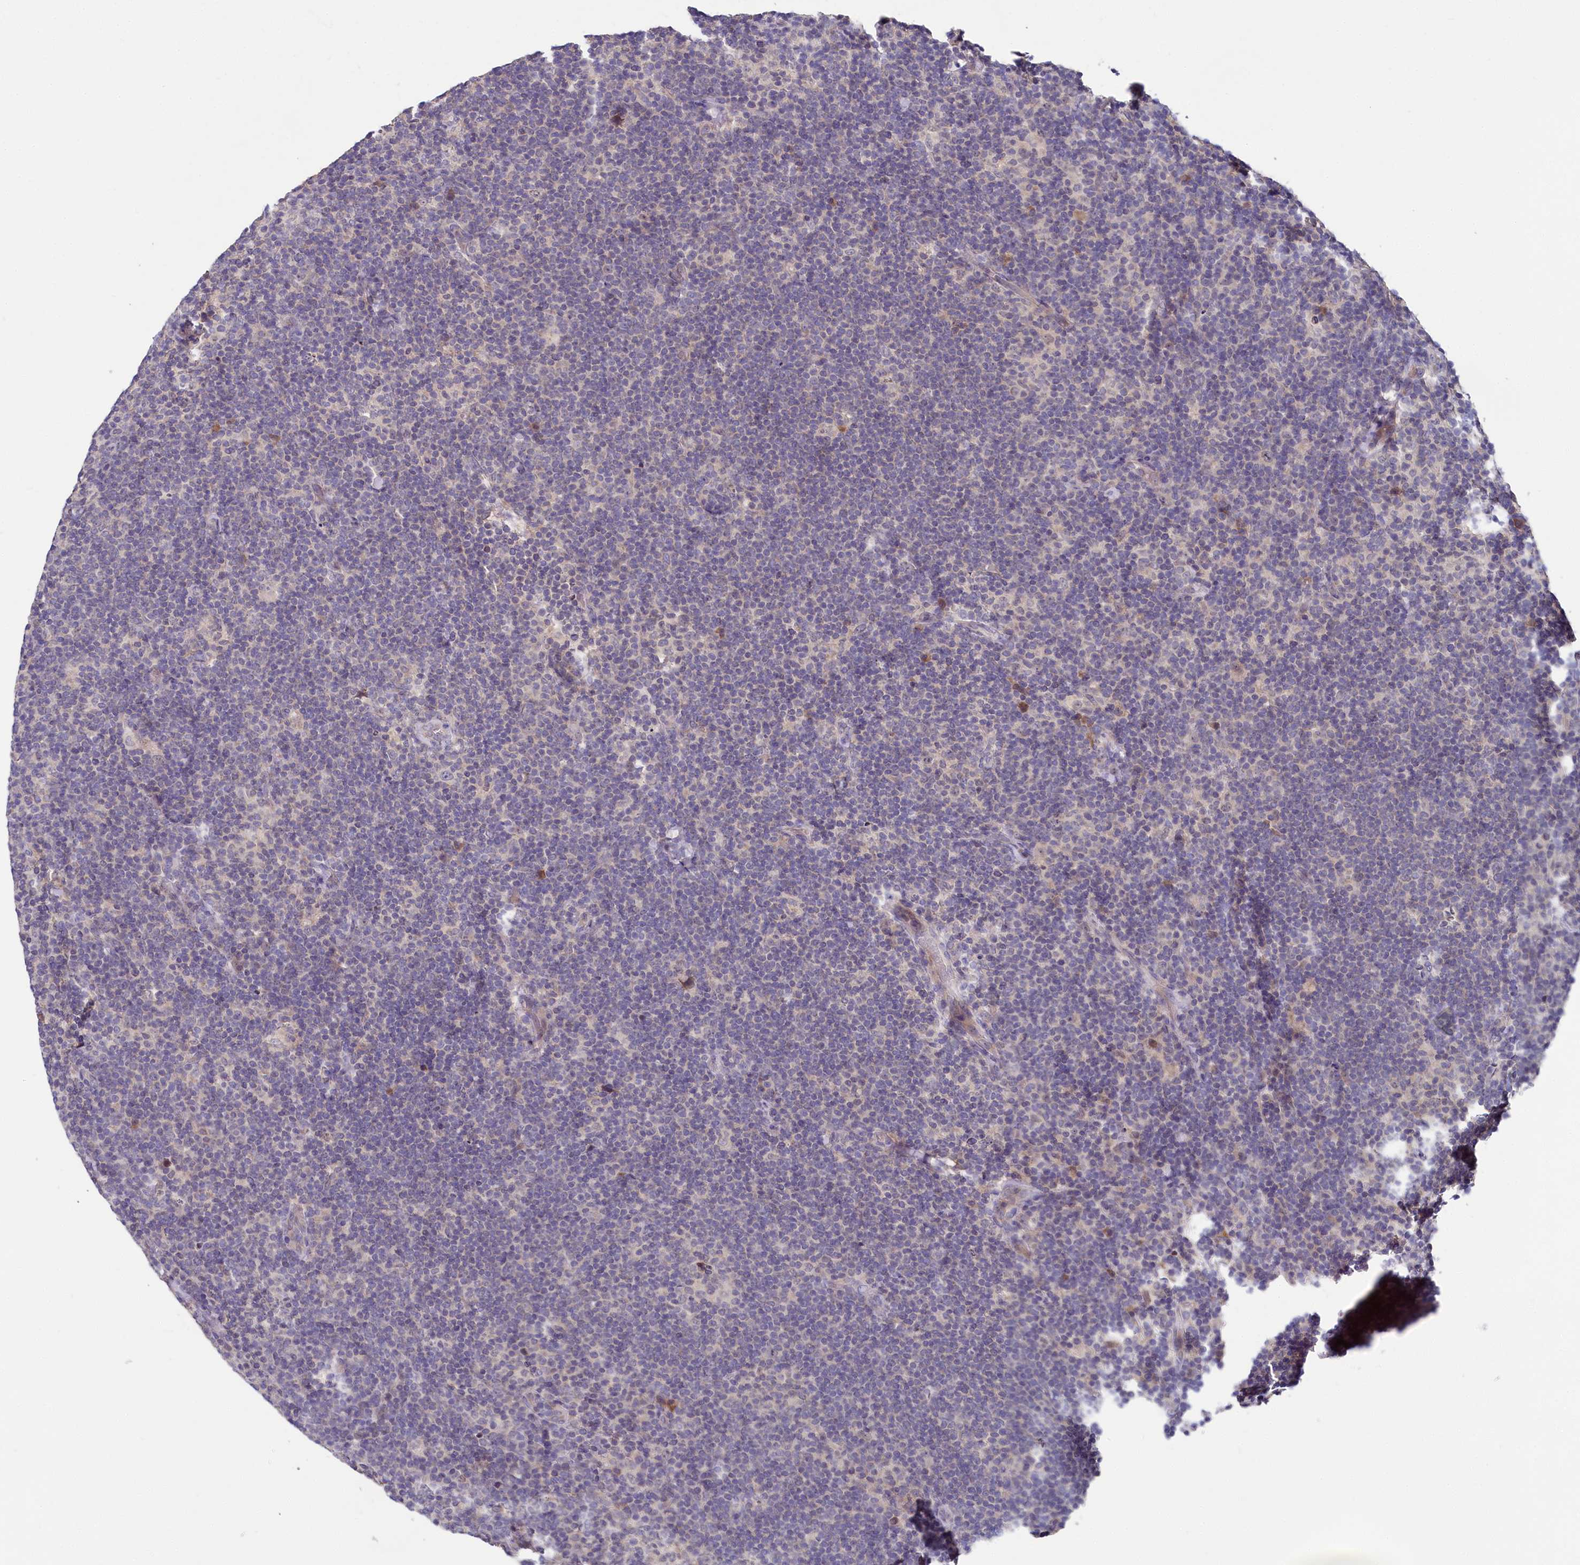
{"staining": {"intensity": "negative", "quantity": "none", "location": "none"}, "tissue": "lymphoma", "cell_type": "Tumor cells", "image_type": "cancer", "snomed": [{"axis": "morphology", "description": "Hodgkin's disease, NOS"}, {"axis": "topography", "description": "Lymph node"}], "caption": "This is an immunohistochemistry (IHC) histopathology image of human Hodgkin's disease. There is no staining in tumor cells.", "gene": "SPINK9", "patient": {"sex": "female", "age": 57}}